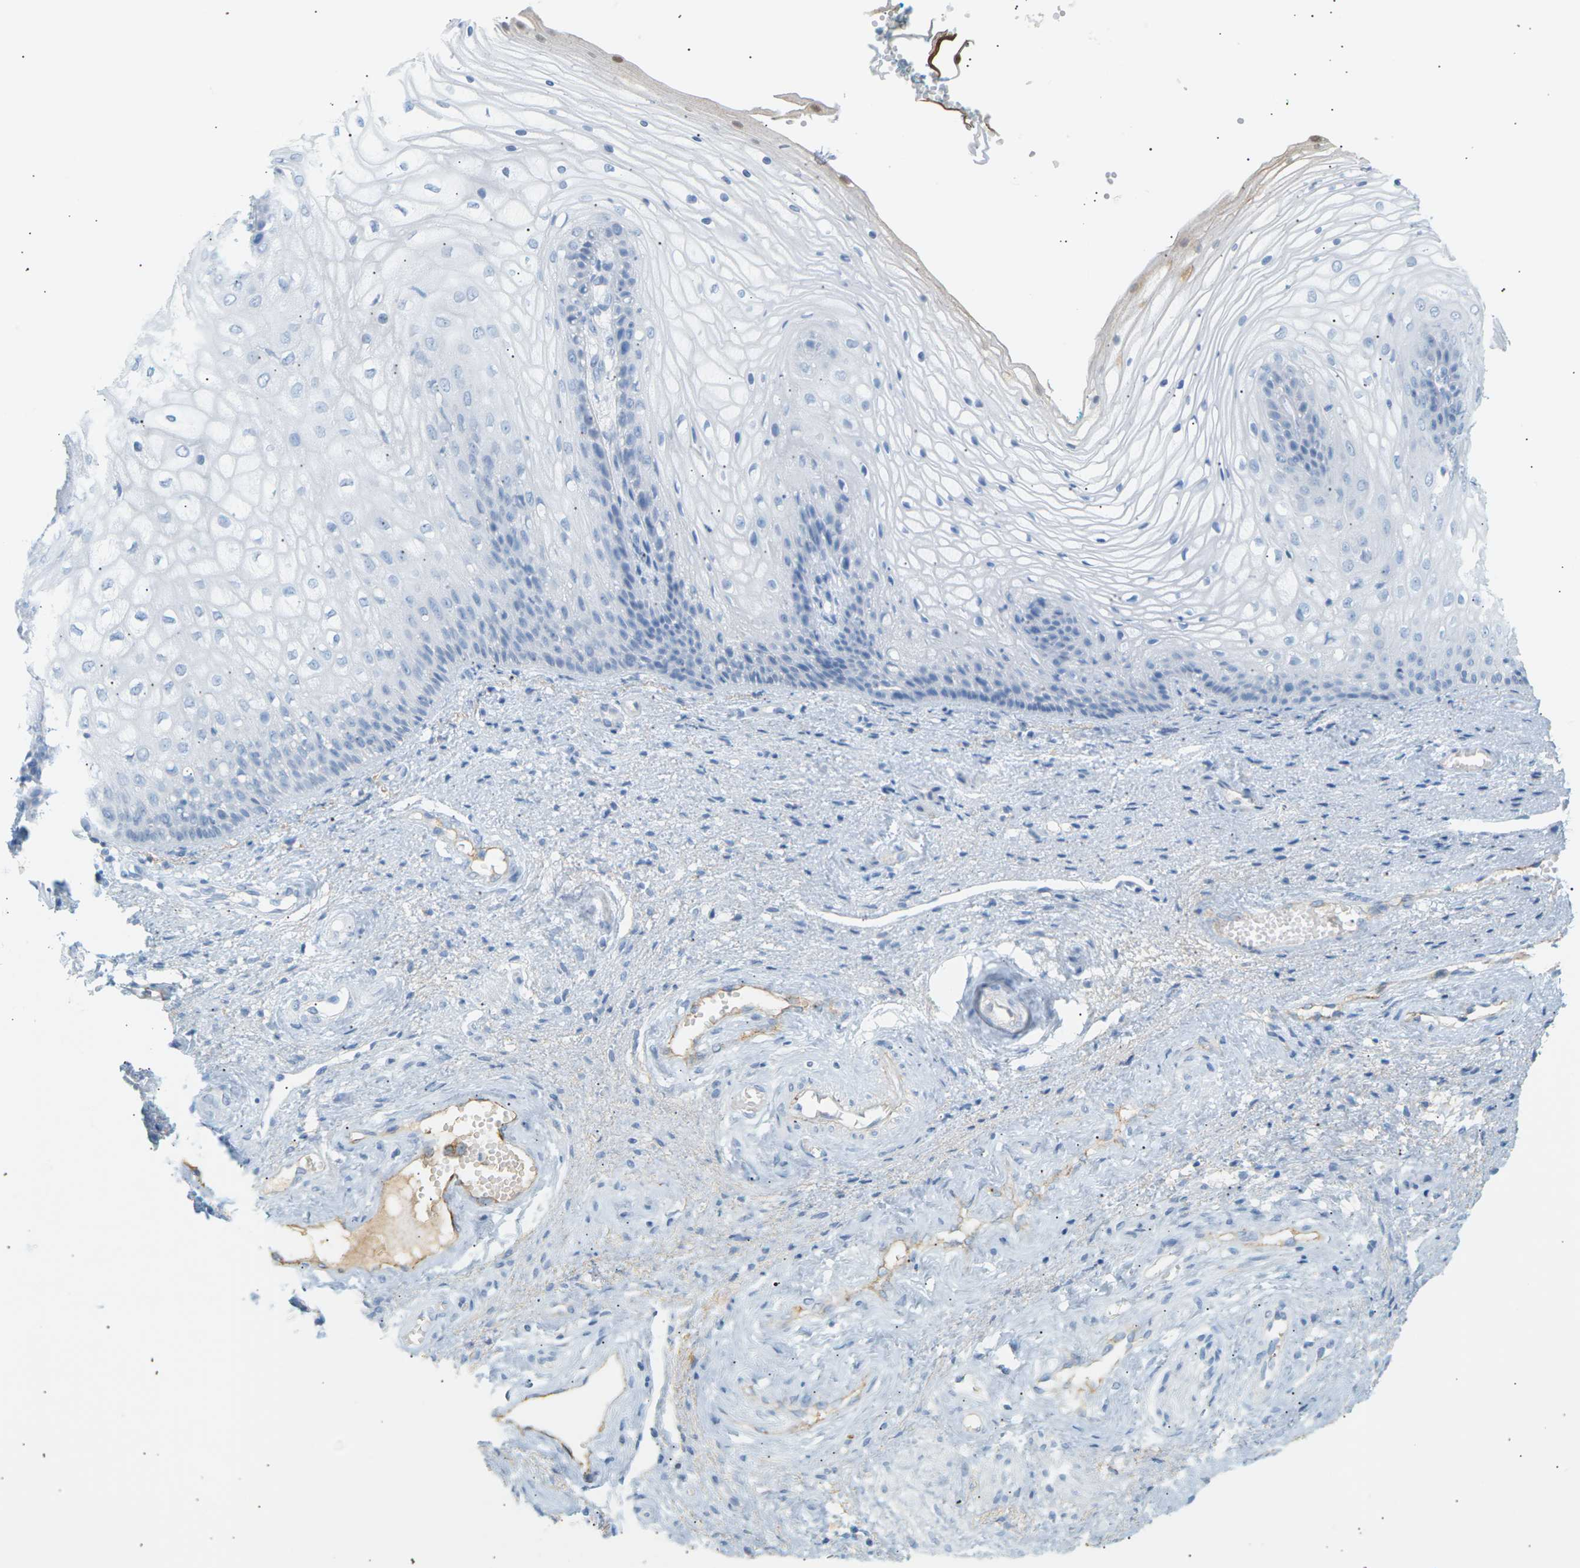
{"staining": {"intensity": "negative", "quantity": "none", "location": "none"}, "tissue": "vagina", "cell_type": "Squamous epithelial cells", "image_type": "normal", "snomed": [{"axis": "morphology", "description": "Normal tissue, NOS"}, {"axis": "topography", "description": "Vagina"}], "caption": "A photomicrograph of vagina stained for a protein exhibits no brown staining in squamous epithelial cells.", "gene": "CLU", "patient": {"sex": "female", "age": 34}}